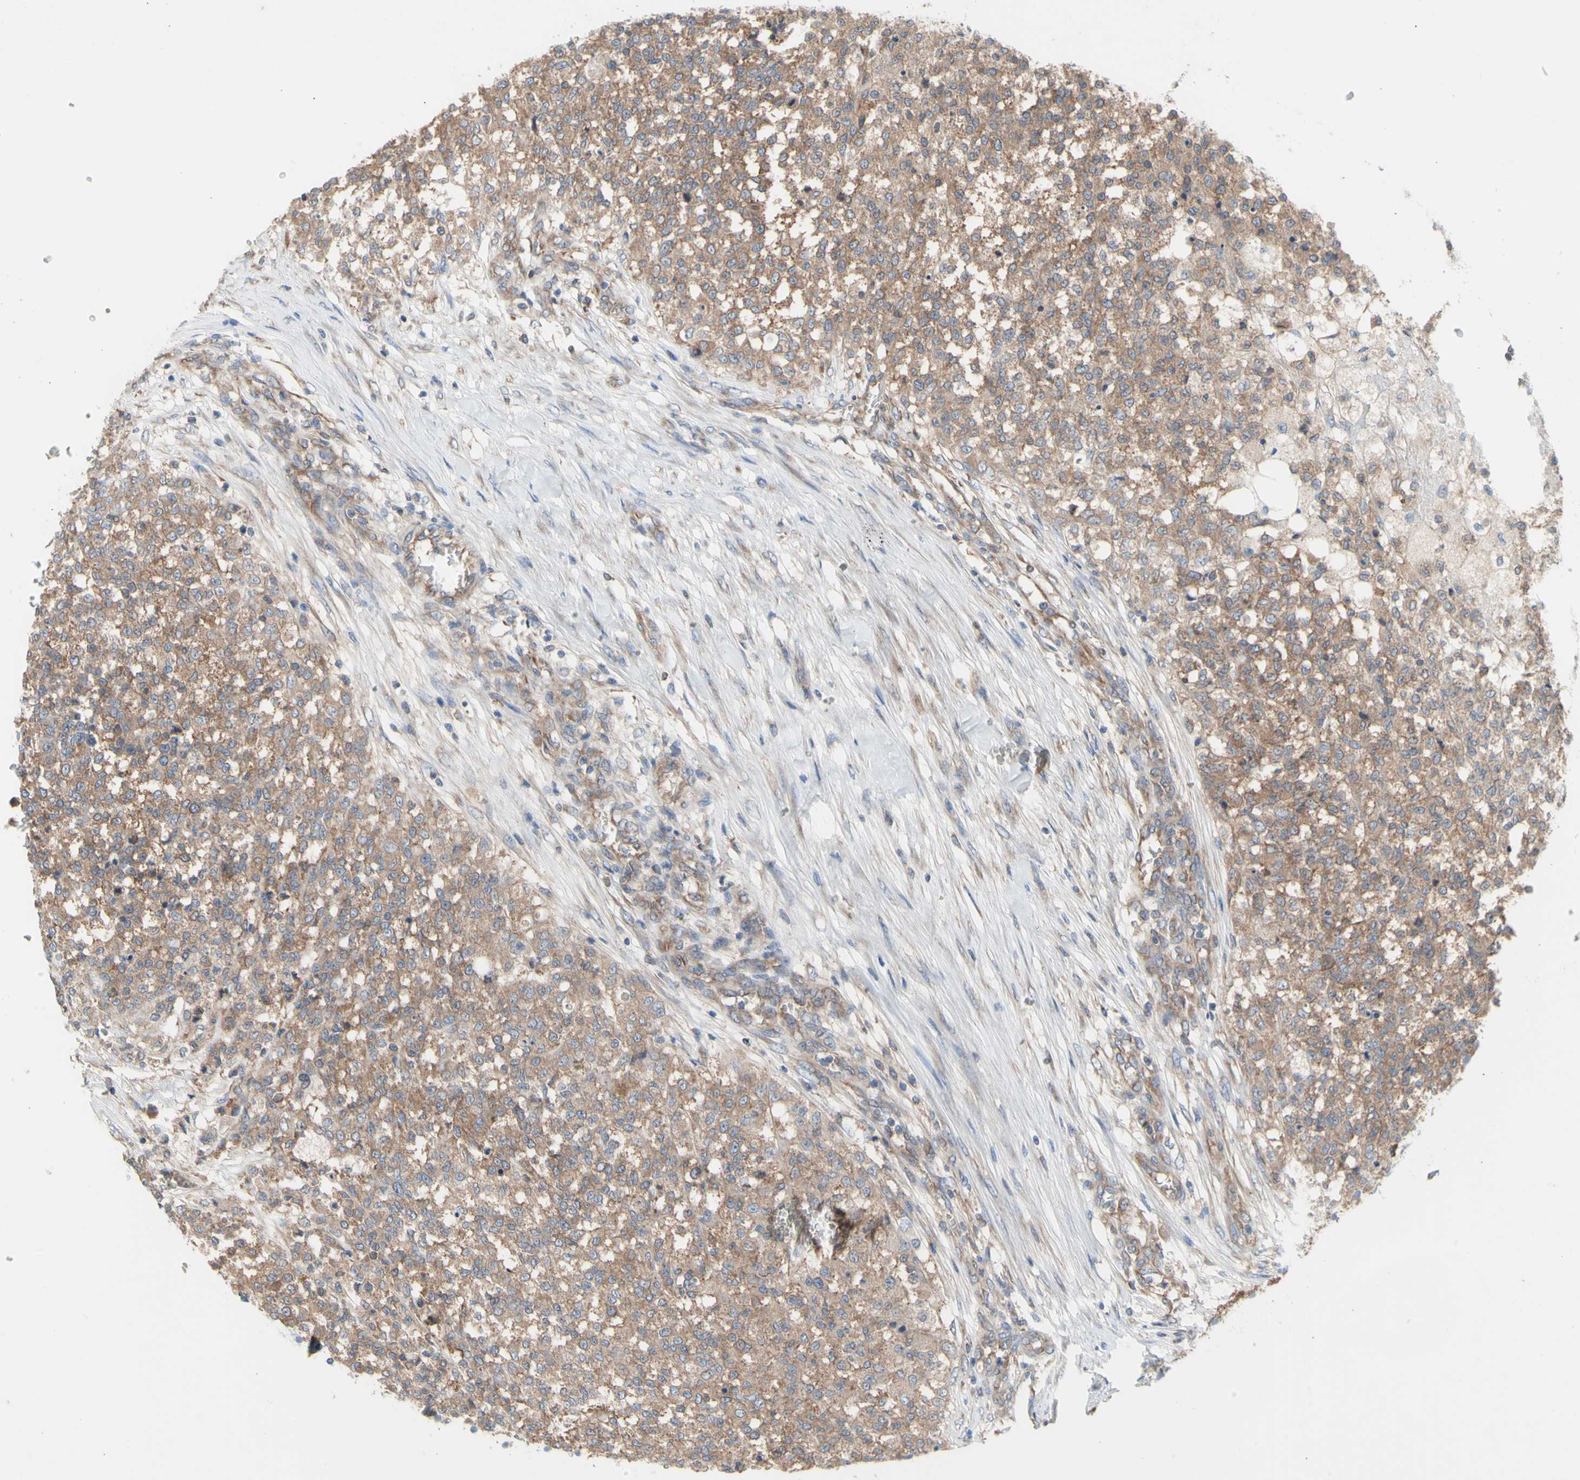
{"staining": {"intensity": "moderate", "quantity": "25%-75%", "location": "cytoplasmic/membranous"}, "tissue": "testis cancer", "cell_type": "Tumor cells", "image_type": "cancer", "snomed": [{"axis": "morphology", "description": "Seminoma, NOS"}, {"axis": "topography", "description": "Testis"}], "caption": "The micrograph exhibits staining of testis cancer (seminoma), revealing moderate cytoplasmic/membranous protein expression (brown color) within tumor cells.", "gene": "KLC1", "patient": {"sex": "male", "age": 59}}